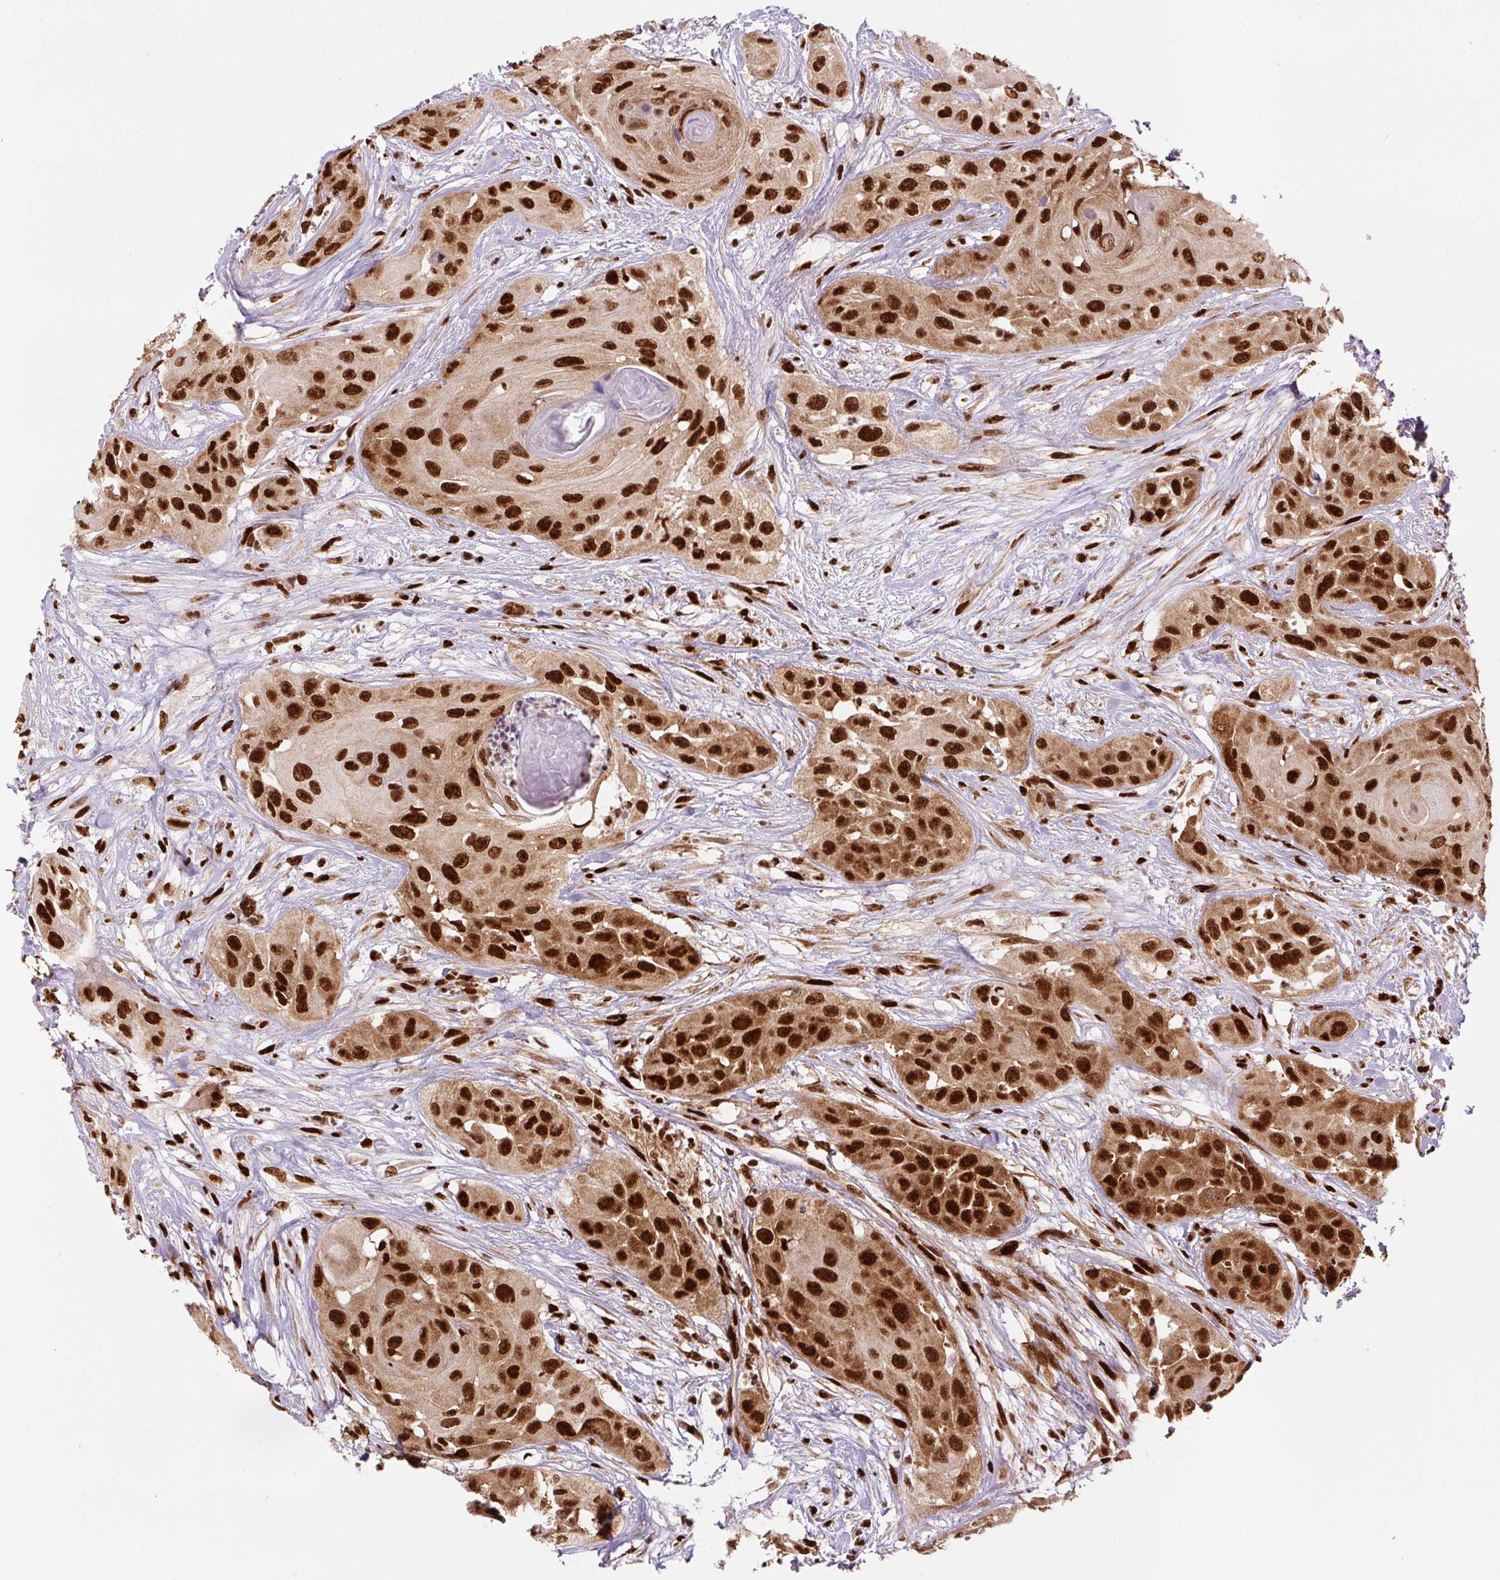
{"staining": {"intensity": "strong", "quantity": ">75%", "location": "nuclear"}, "tissue": "head and neck cancer", "cell_type": "Tumor cells", "image_type": "cancer", "snomed": [{"axis": "morphology", "description": "Squamous cell carcinoma, NOS"}, {"axis": "topography", "description": "Head-Neck"}], "caption": "Head and neck cancer (squamous cell carcinoma) stained for a protein shows strong nuclear positivity in tumor cells. The staining was performed using DAB to visualize the protein expression in brown, while the nuclei were stained in blue with hematoxylin (Magnification: 20x).", "gene": "FUS", "patient": {"sex": "male", "age": 83}}